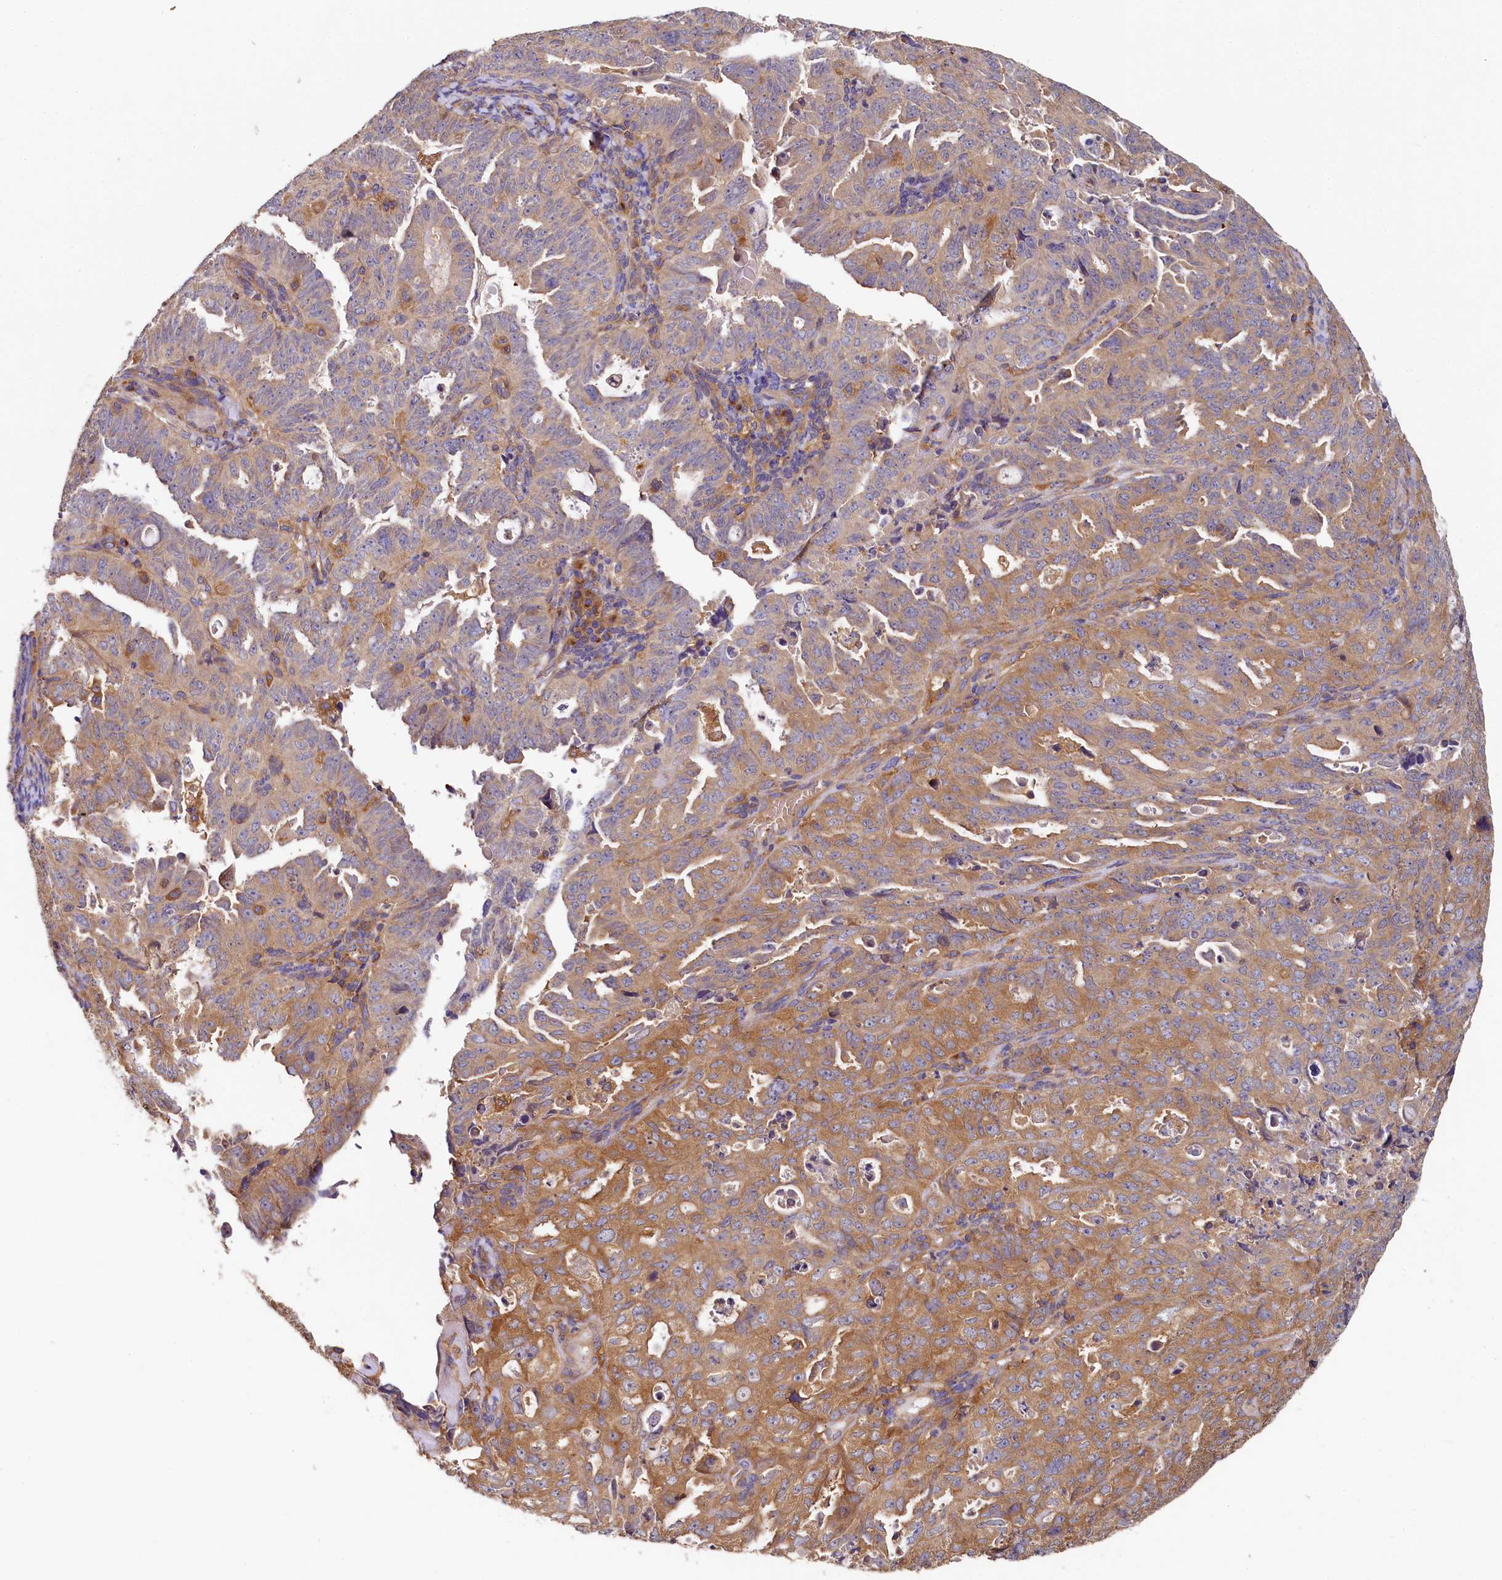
{"staining": {"intensity": "moderate", "quantity": "<25%", "location": "cytoplasmic/membranous"}, "tissue": "endometrial cancer", "cell_type": "Tumor cells", "image_type": "cancer", "snomed": [{"axis": "morphology", "description": "Adenocarcinoma, NOS"}, {"axis": "topography", "description": "Endometrium"}], "caption": "Immunohistochemistry of human adenocarcinoma (endometrial) reveals low levels of moderate cytoplasmic/membranous staining in approximately <25% of tumor cells.", "gene": "PPIP5K1", "patient": {"sex": "female", "age": 65}}